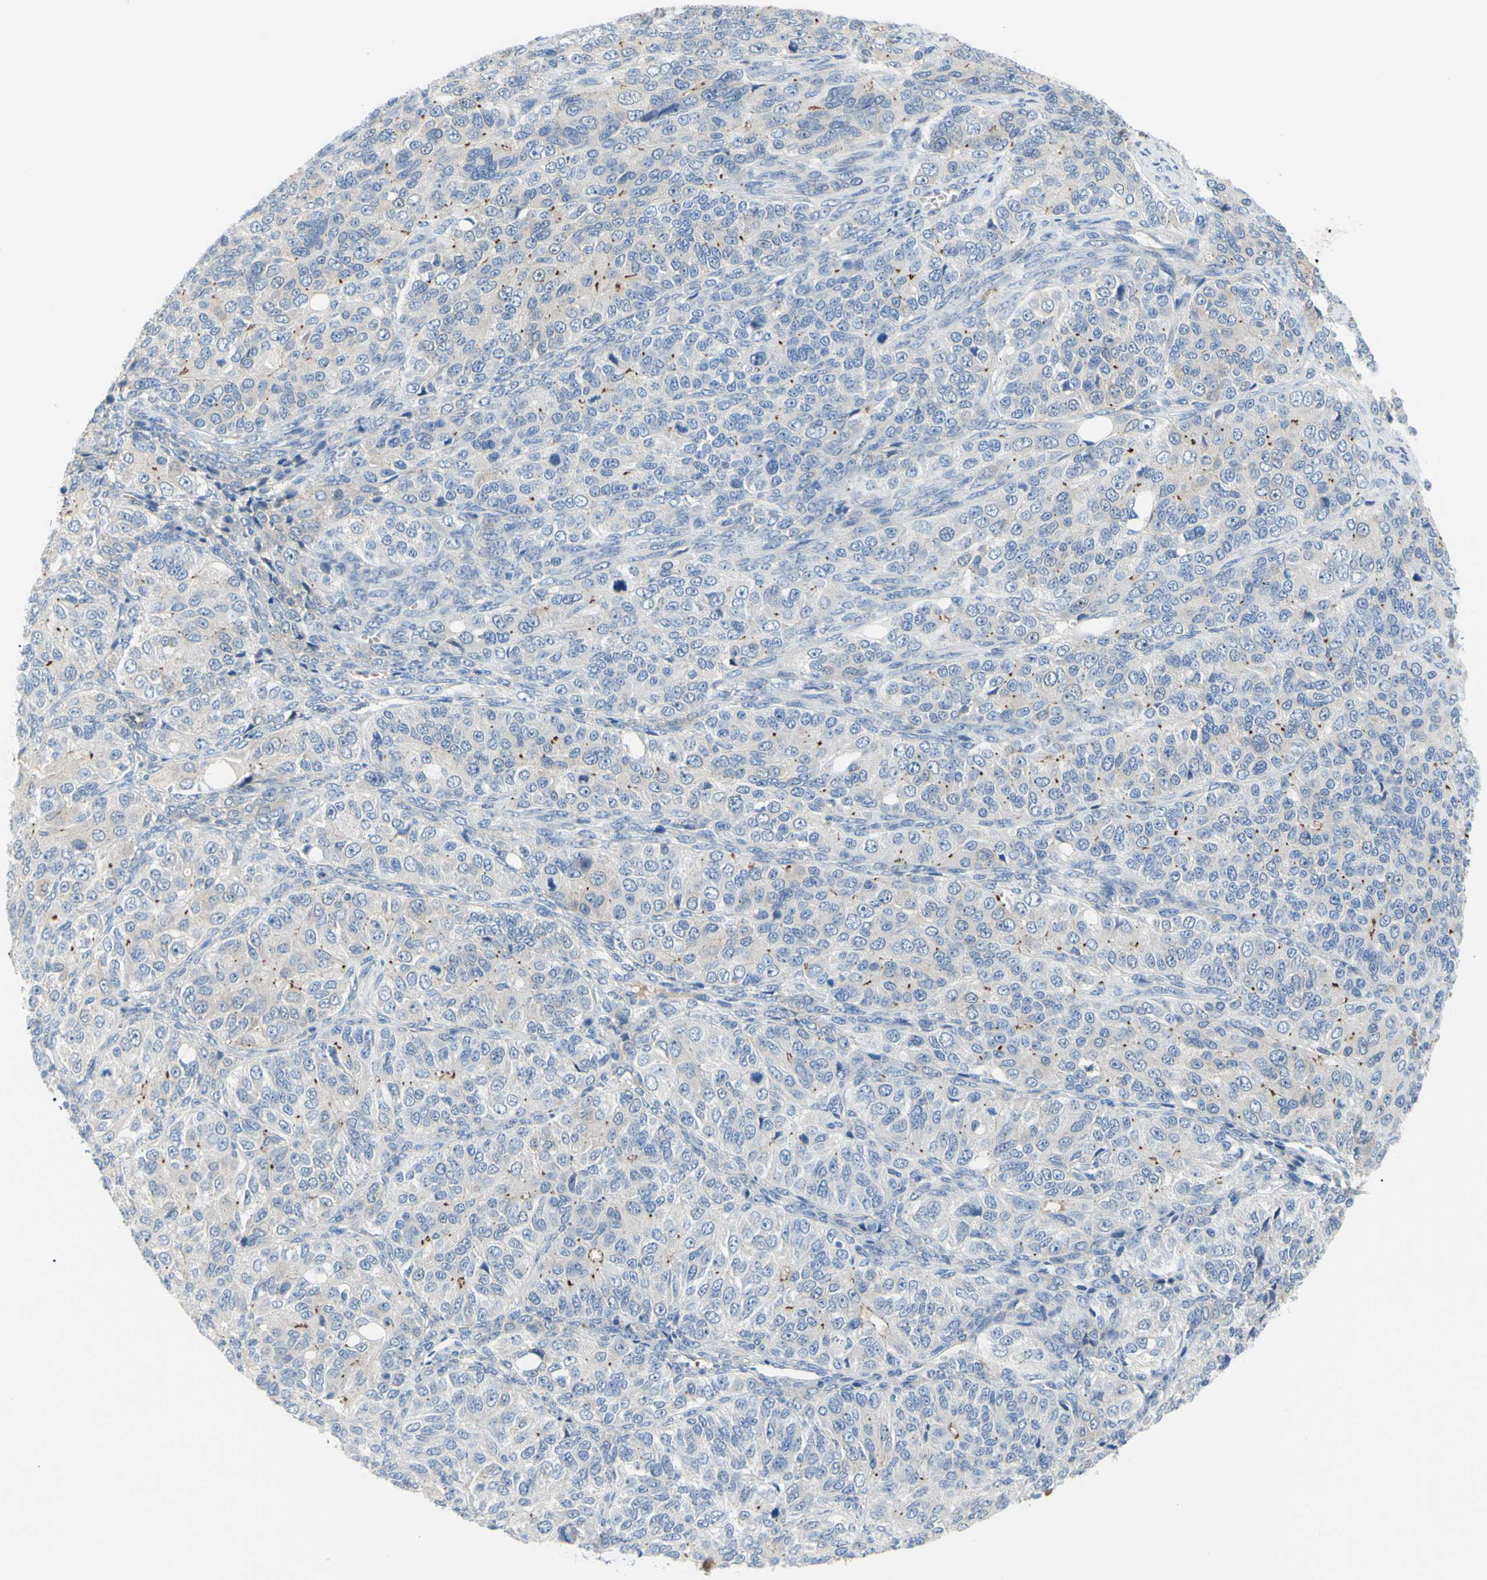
{"staining": {"intensity": "negative", "quantity": "none", "location": "none"}, "tissue": "ovarian cancer", "cell_type": "Tumor cells", "image_type": "cancer", "snomed": [{"axis": "morphology", "description": "Carcinoma, endometroid"}, {"axis": "topography", "description": "Ovary"}], "caption": "DAB immunohistochemical staining of ovarian cancer (endometroid carcinoma) displays no significant positivity in tumor cells.", "gene": "TMEM59L", "patient": {"sex": "female", "age": 51}}